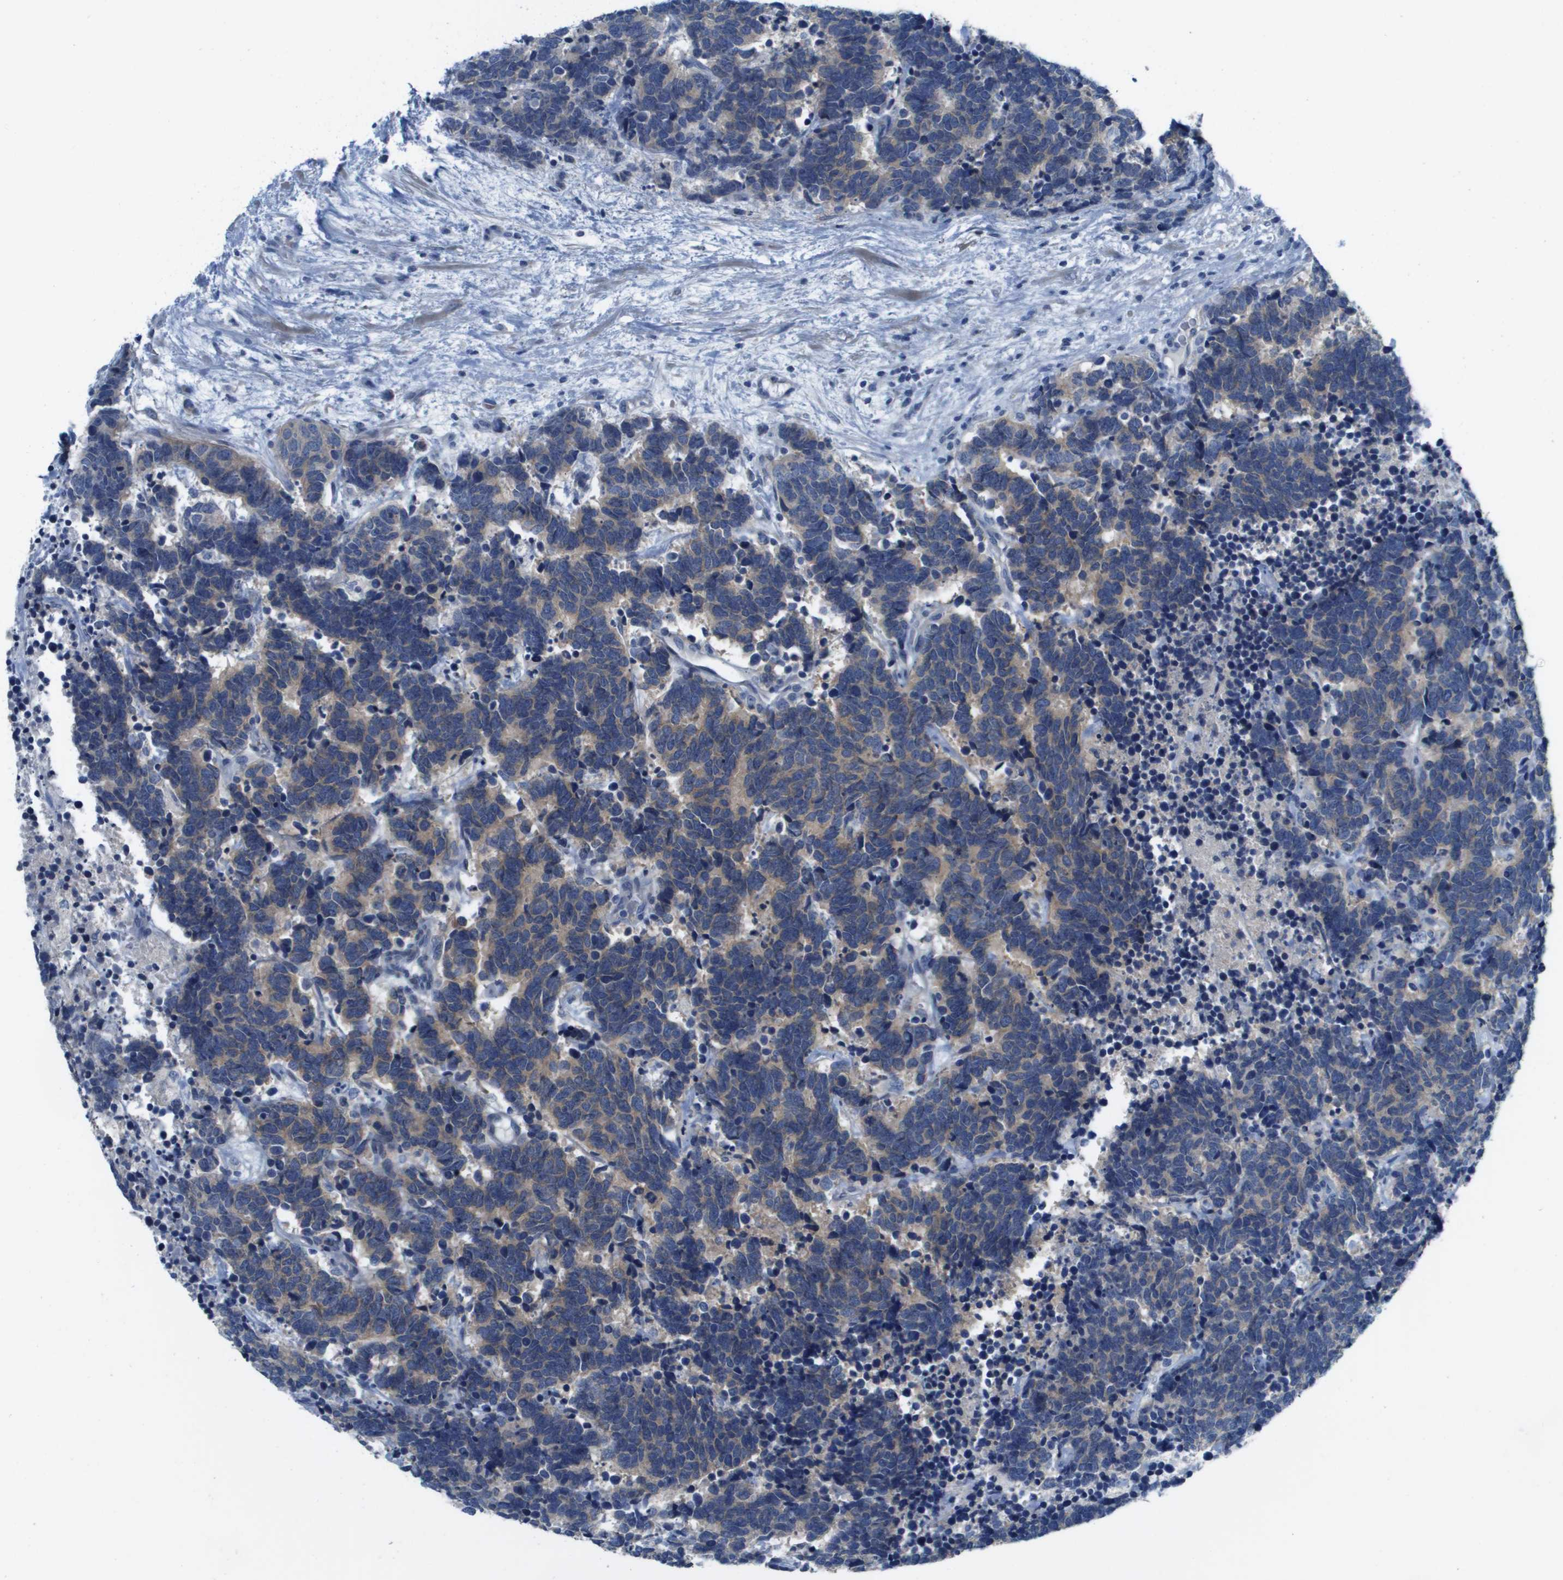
{"staining": {"intensity": "negative", "quantity": "none", "location": "none"}, "tissue": "carcinoid", "cell_type": "Tumor cells", "image_type": "cancer", "snomed": [{"axis": "morphology", "description": "Carcinoma, NOS"}, {"axis": "morphology", "description": "Carcinoid, malignant, NOS"}, {"axis": "topography", "description": "Urinary bladder"}], "caption": "DAB (3,3'-diaminobenzidine) immunohistochemical staining of human carcinoid shows no significant expression in tumor cells.", "gene": "NCS1", "patient": {"sex": "male", "age": 57}}